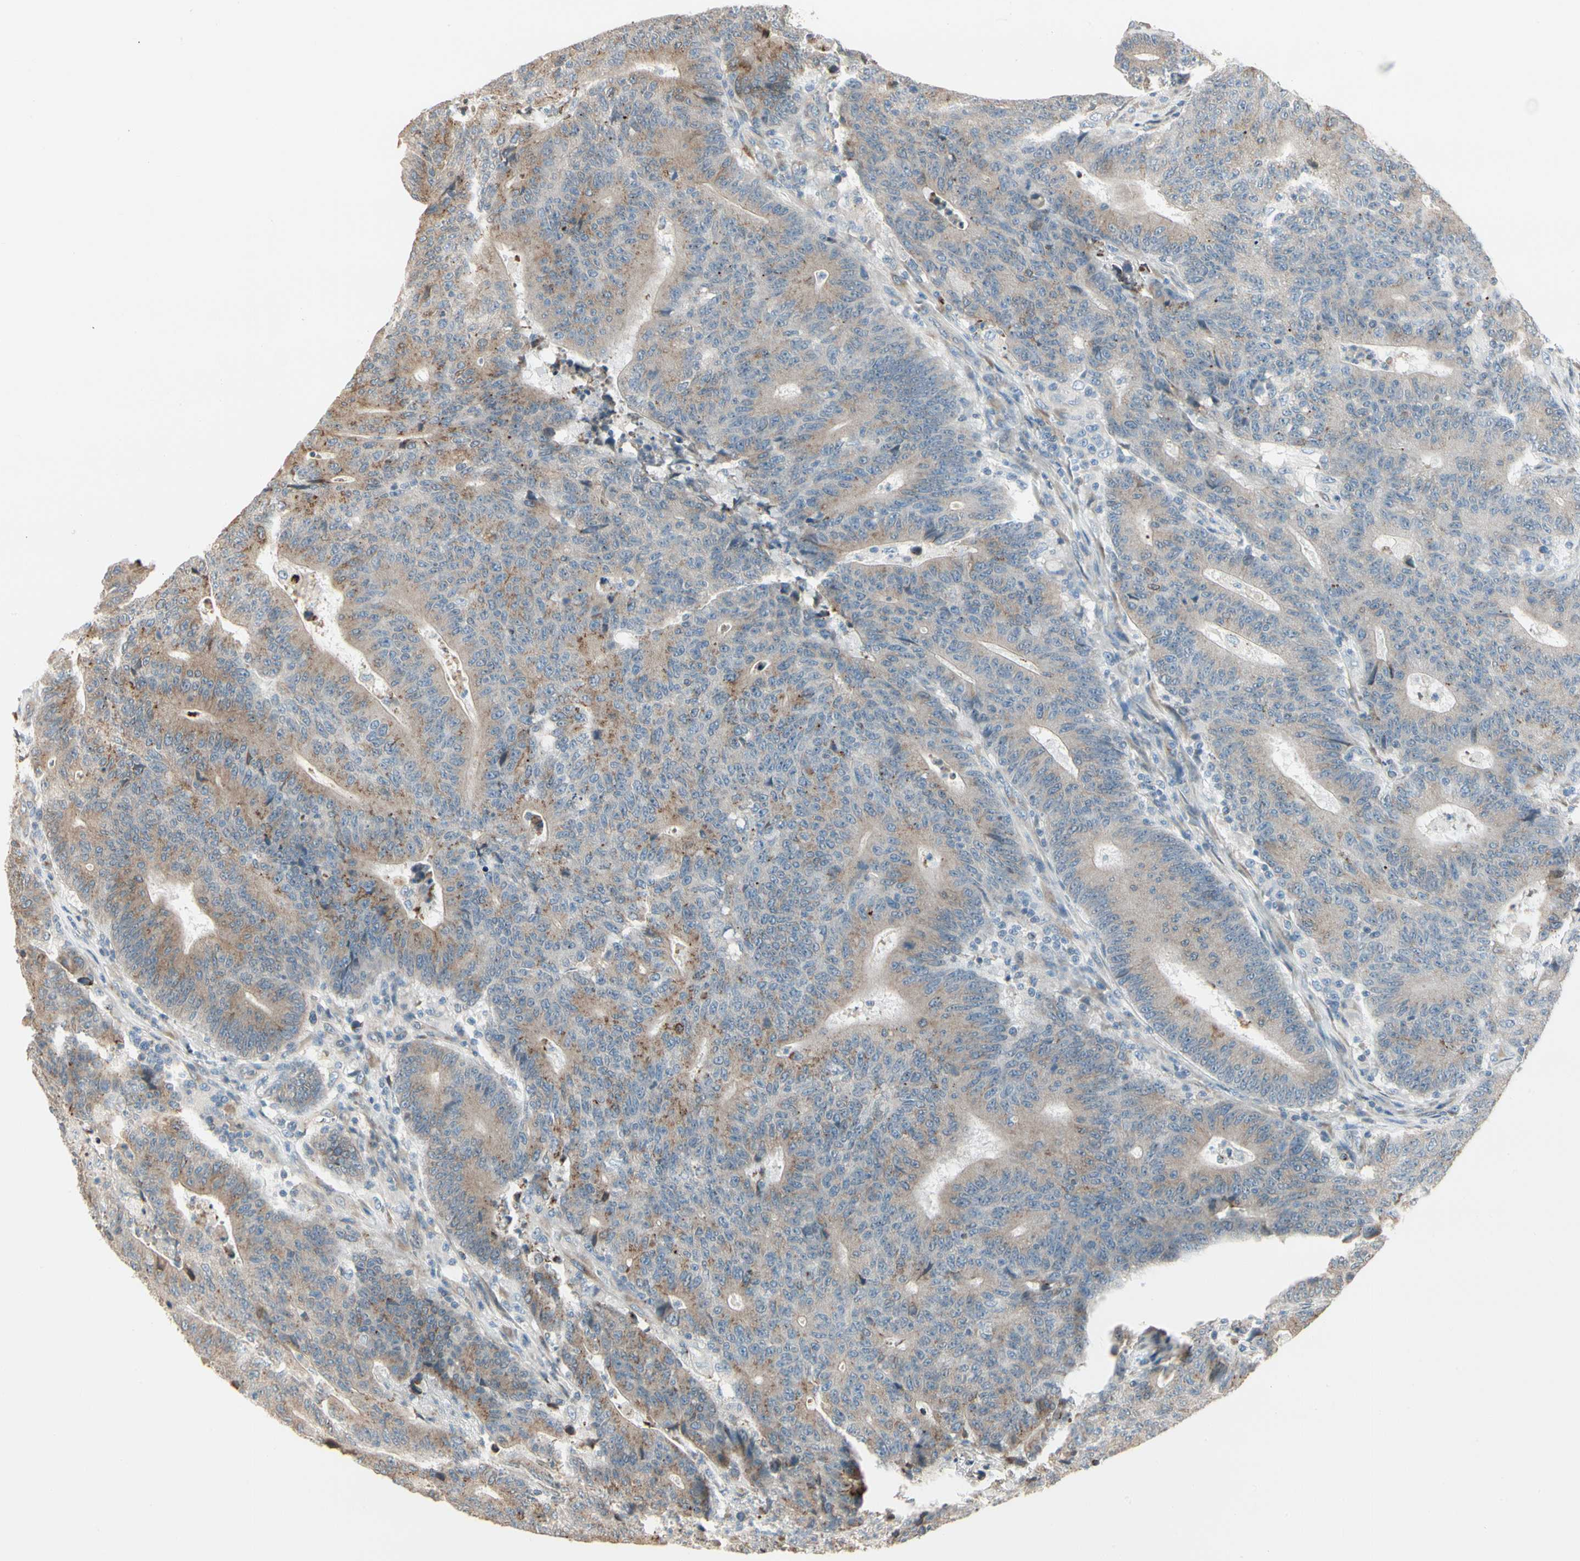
{"staining": {"intensity": "weak", "quantity": ">75%", "location": "cytoplasmic/membranous"}, "tissue": "colorectal cancer", "cell_type": "Tumor cells", "image_type": "cancer", "snomed": [{"axis": "morphology", "description": "Normal tissue, NOS"}, {"axis": "morphology", "description": "Adenocarcinoma, NOS"}, {"axis": "topography", "description": "Colon"}], "caption": "This photomicrograph exhibits adenocarcinoma (colorectal) stained with immunohistochemistry to label a protein in brown. The cytoplasmic/membranous of tumor cells show weak positivity for the protein. Nuclei are counter-stained blue.", "gene": "NUCB2", "patient": {"sex": "female", "age": 75}}